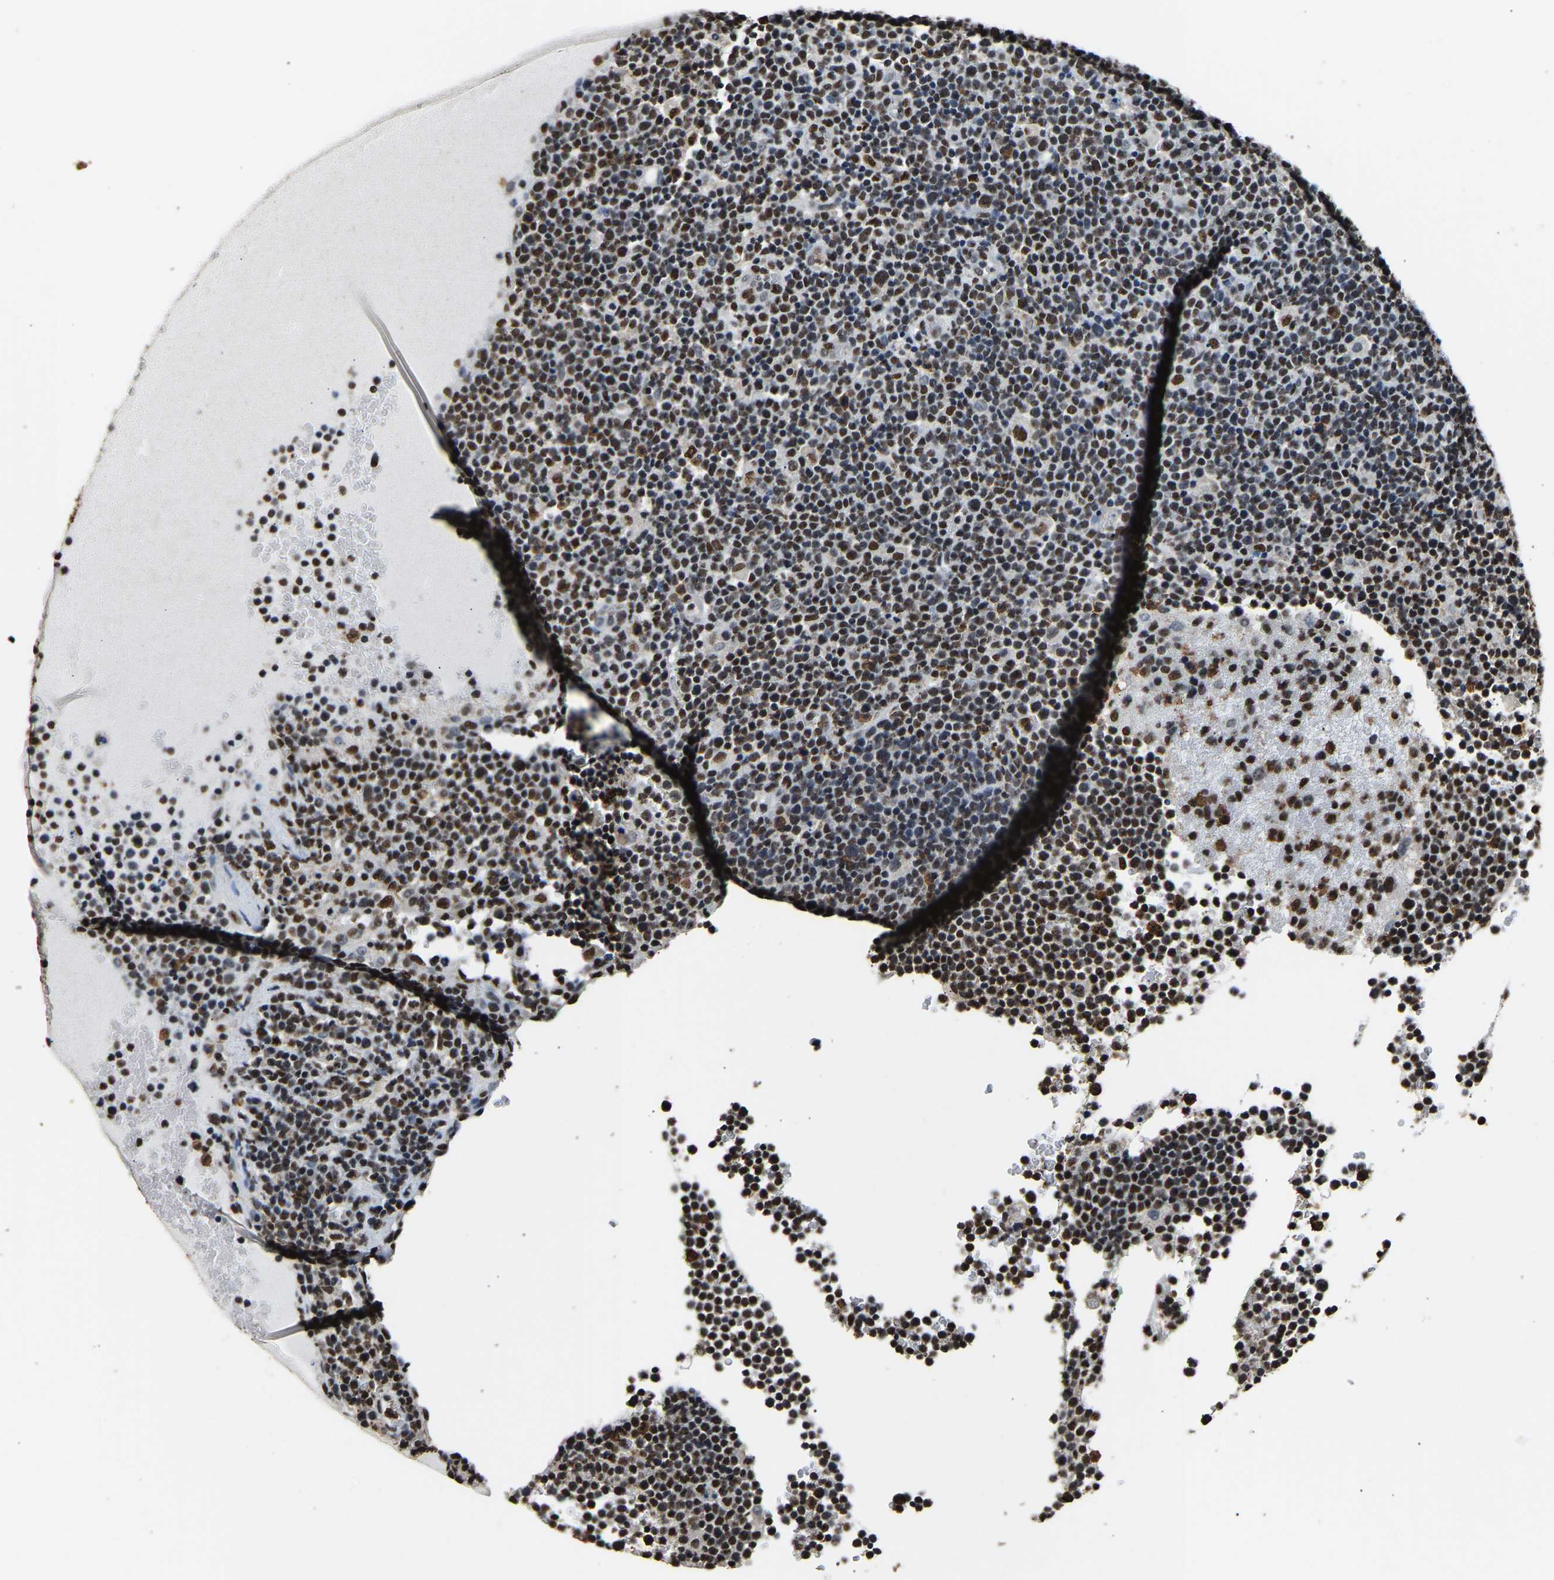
{"staining": {"intensity": "strong", "quantity": ">75%", "location": "nuclear"}, "tissue": "lymphoma", "cell_type": "Tumor cells", "image_type": "cancer", "snomed": [{"axis": "morphology", "description": "Malignant lymphoma, non-Hodgkin's type, High grade"}, {"axis": "topography", "description": "Lymph node"}], "caption": "Protein expression analysis of human lymphoma reveals strong nuclear expression in about >75% of tumor cells. Using DAB (3,3'-diaminobenzidine) (brown) and hematoxylin (blue) stains, captured at high magnification using brightfield microscopy.", "gene": "SAFB", "patient": {"sex": "male", "age": 61}}